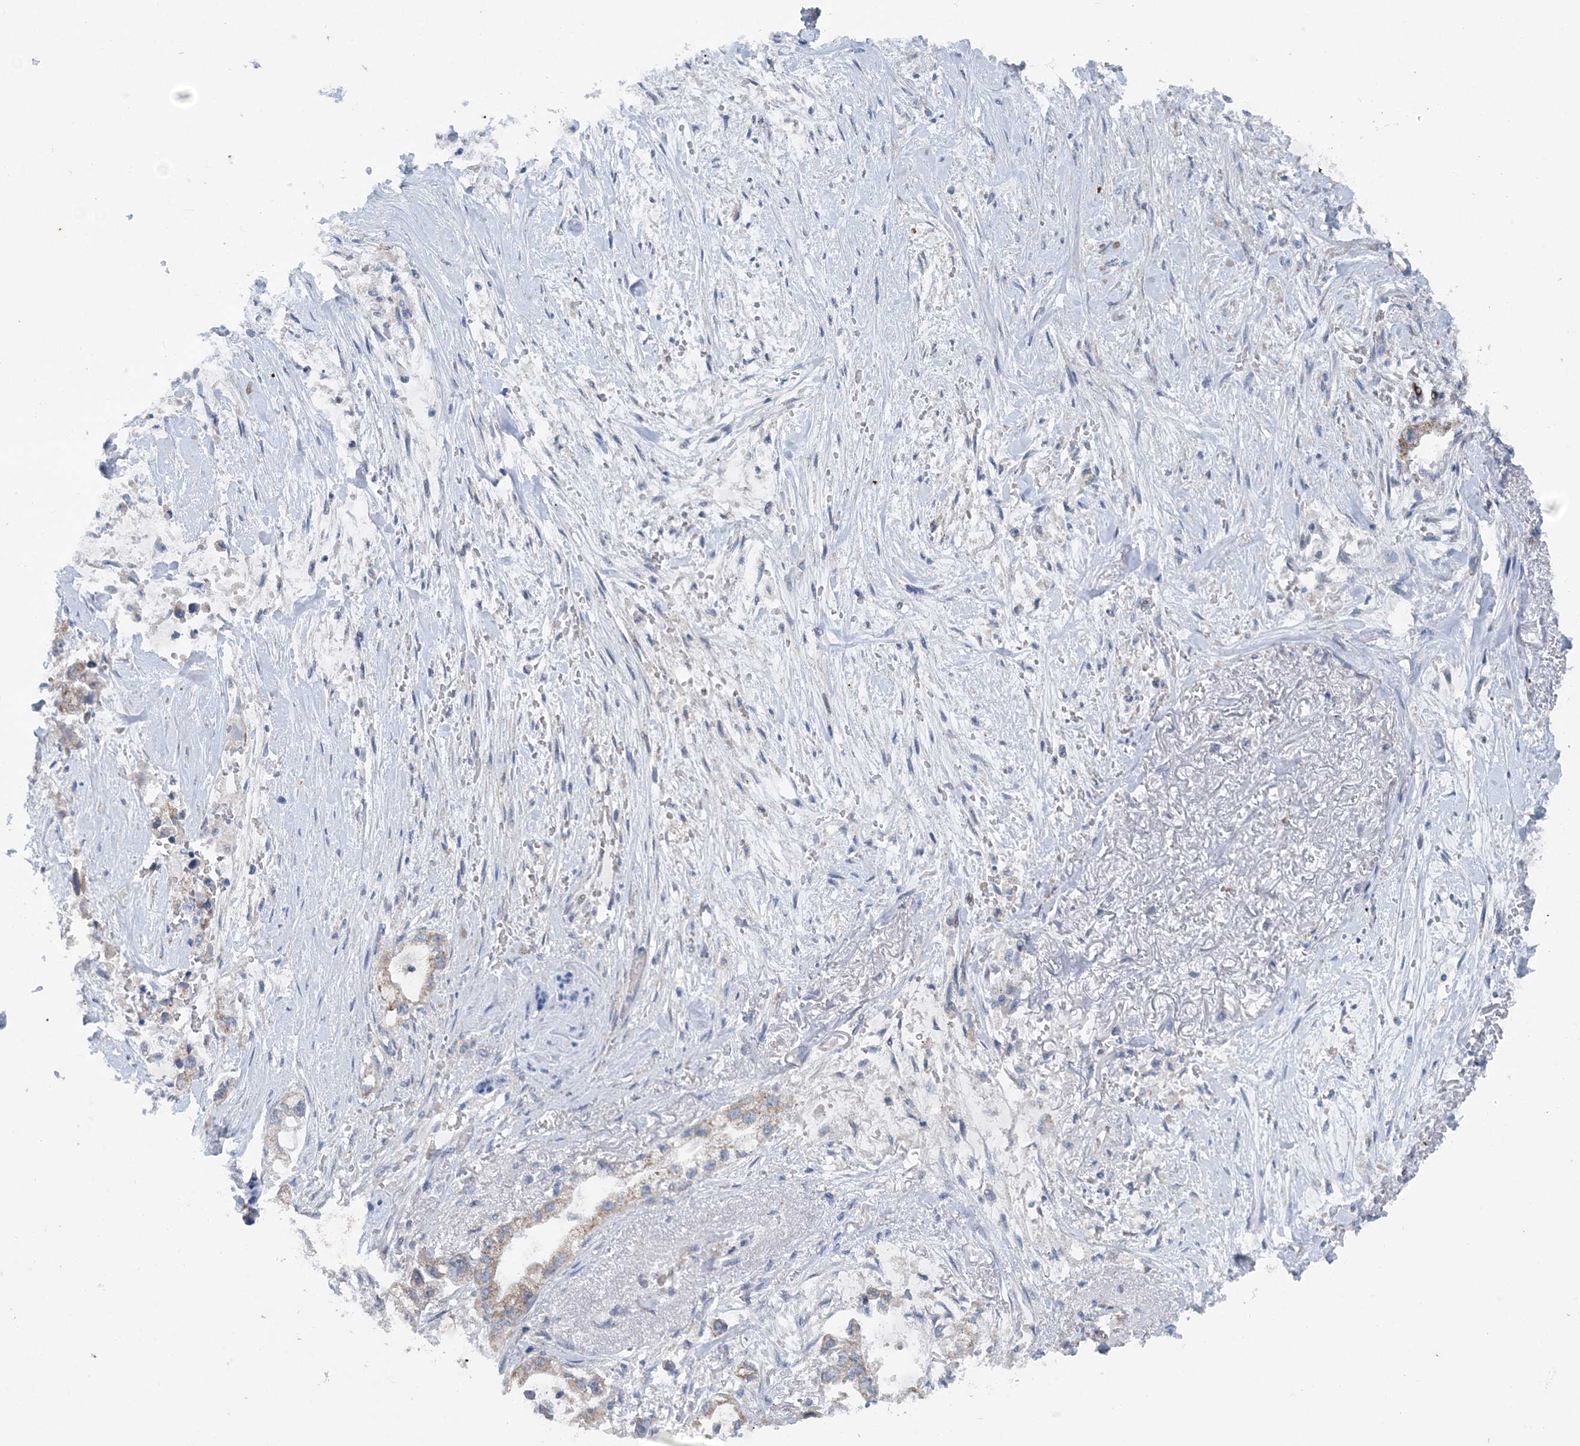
{"staining": {"intensity": "weak", "quantity": "25%-75%", "location": "cytoplasmic/membranous"}, "tissue": "stomach cancer", "cell_type": "Tumor cells", "image_type": "cancer", "snomed": [{"axis": "morphology", "description": "Adenocarcinoma, NOS"}, {"axis": "topography", "description": "Stomach"}], "caption": "An image of human adenocarcinoma (stomach) stained for a protein displays weak cytoplasmic/membranous brown staining in tumor cells.", "gene": "COPE", "patient": {"sex": "male", "age": 62}}